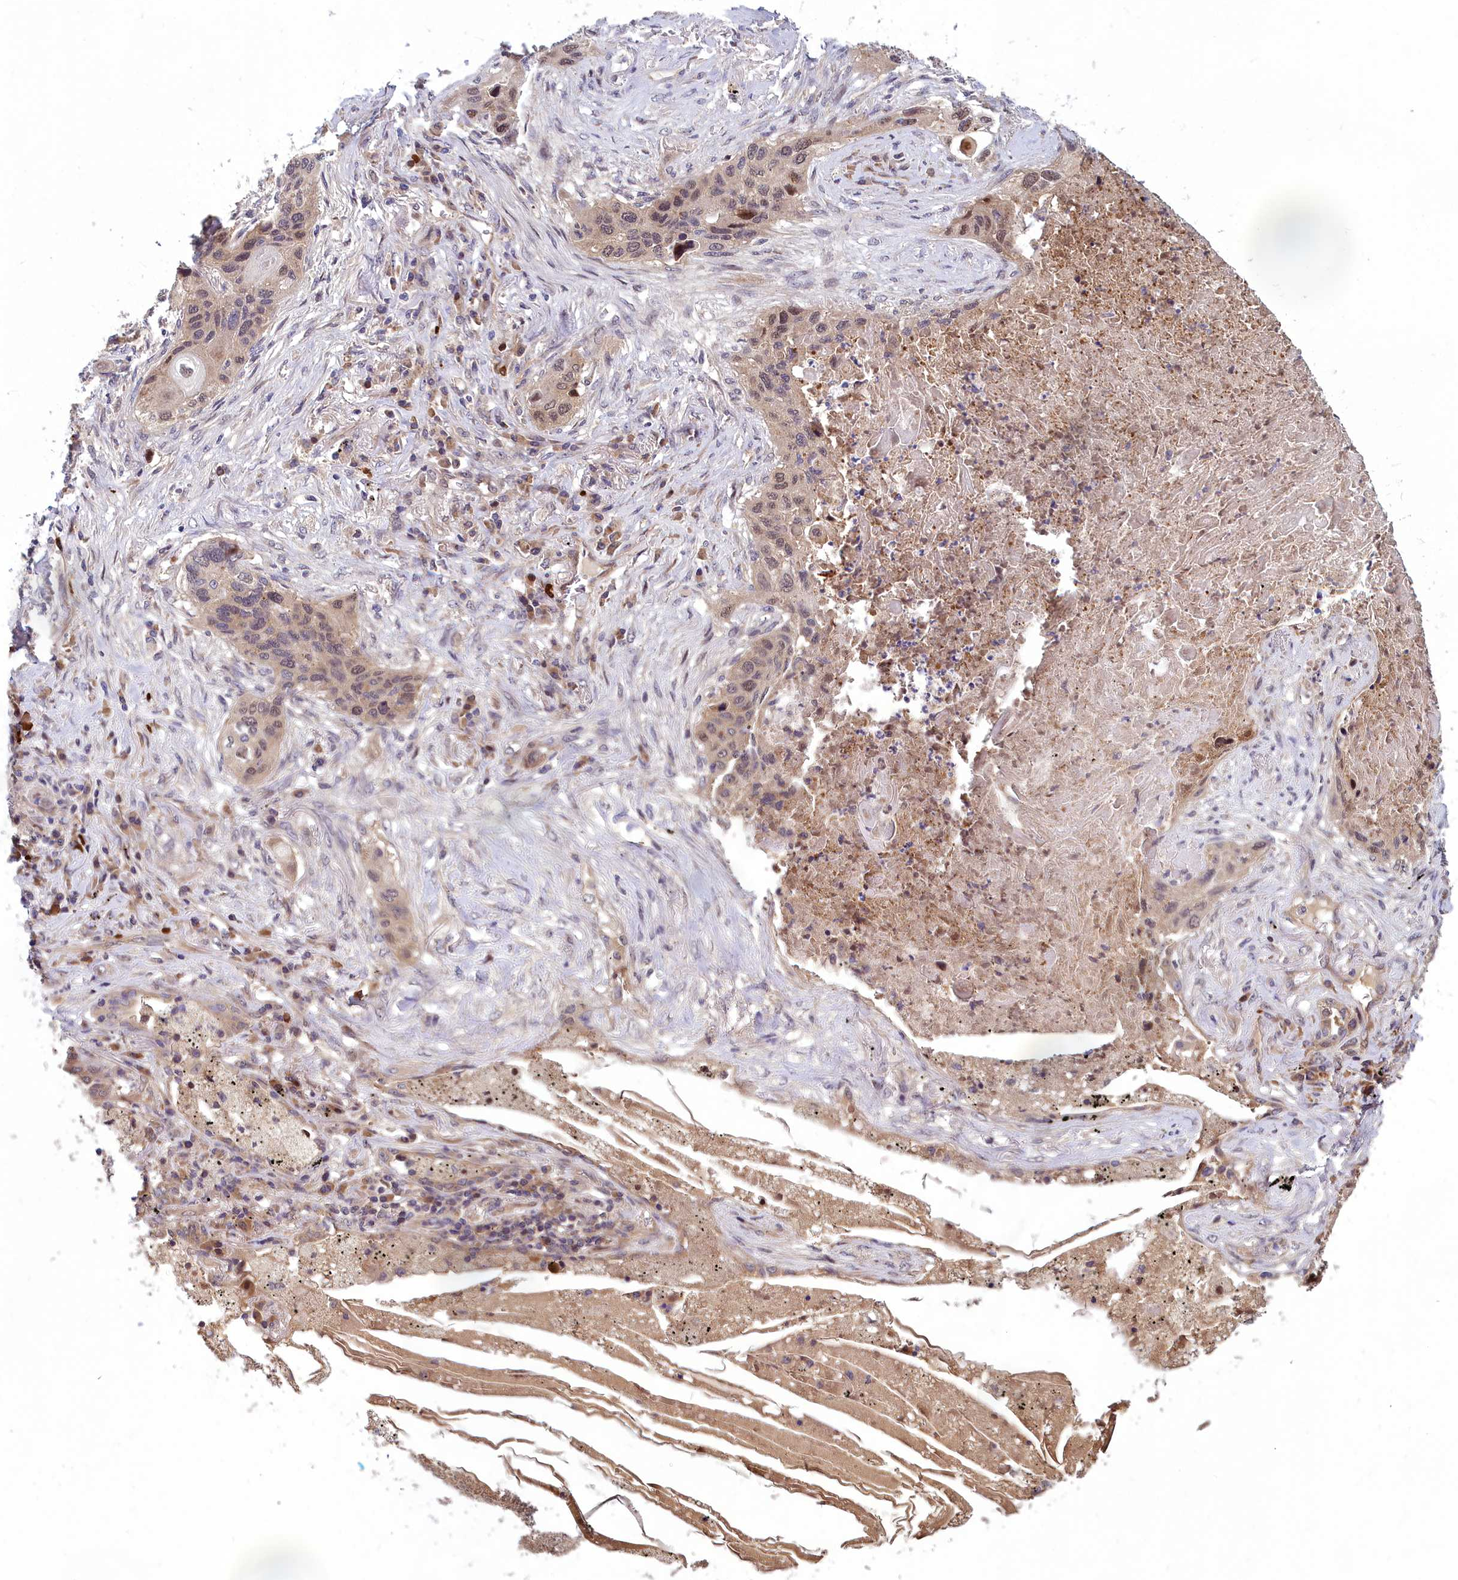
{"staining": {"intensity": "moderate", "quantity": "<25%", "location": "nuclear"}, "tissue": "lung cancer", "cell_type": "Tumor cells", "image_type": "cancer", "snomed": [{"axis": "morphology", "description": "Squamous cell carcinoma, NOS"}, {"axis": "topography", "description": "Lung"}], "caption": "Moderate nuclear protein expression is present in approximately <25% of tumor cells in squamous cell carcinoma (lung).", "gene": "CCDC15", "patient": {"sex": "female", "age": 63}}